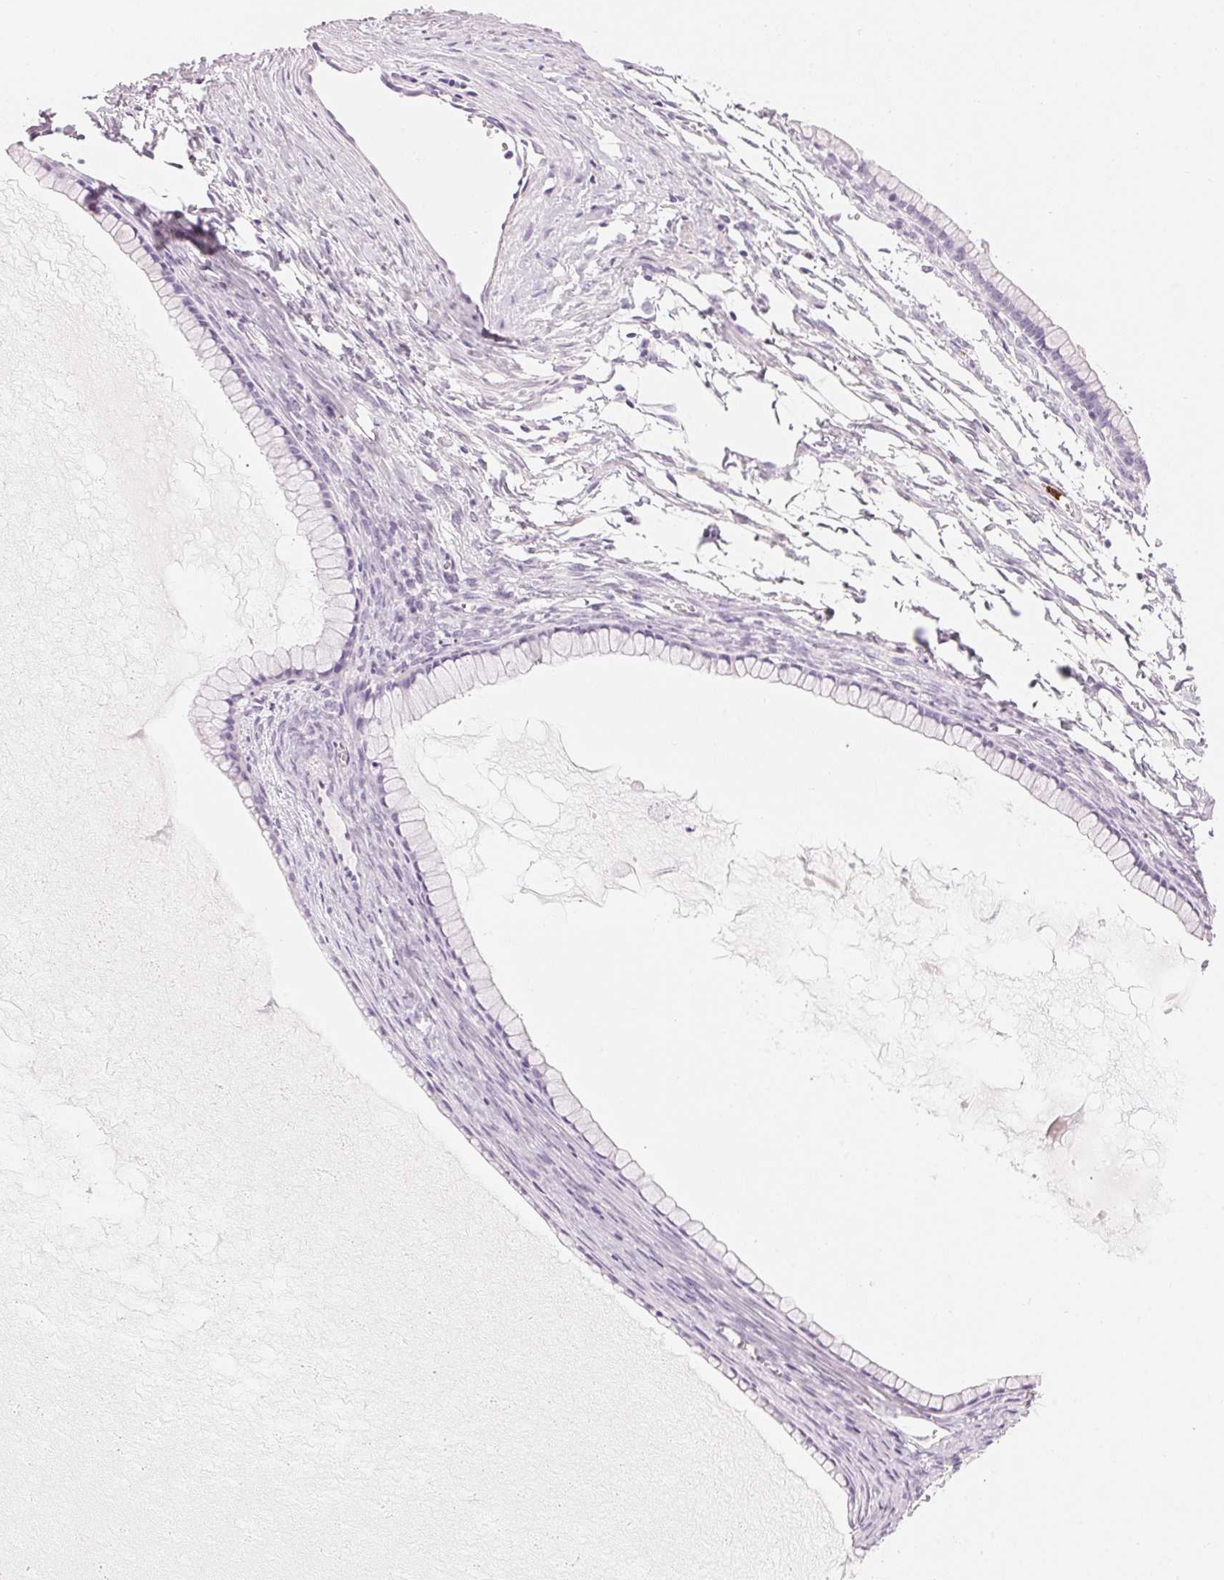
{"staining": {"intensity": "negative", "quantity": "none", "location": "none"}, "tissue": "ovarian cancer", "cell_type": "Tumor cells", "image_type": "cancer", "snomed": [{"axis": "morphology", "description": "Cystadenocarcinoma, mucinous, NOS"}, {"axis": "topography", "description": "Ovary"}], "caption": "Immunohistochemical staining of human mucinous cystadenocarcinoma (ovarian) shows no significant expression in tumor cells.", "gene": "KLK7", "patient": {"sex": "female", "age": 41}}